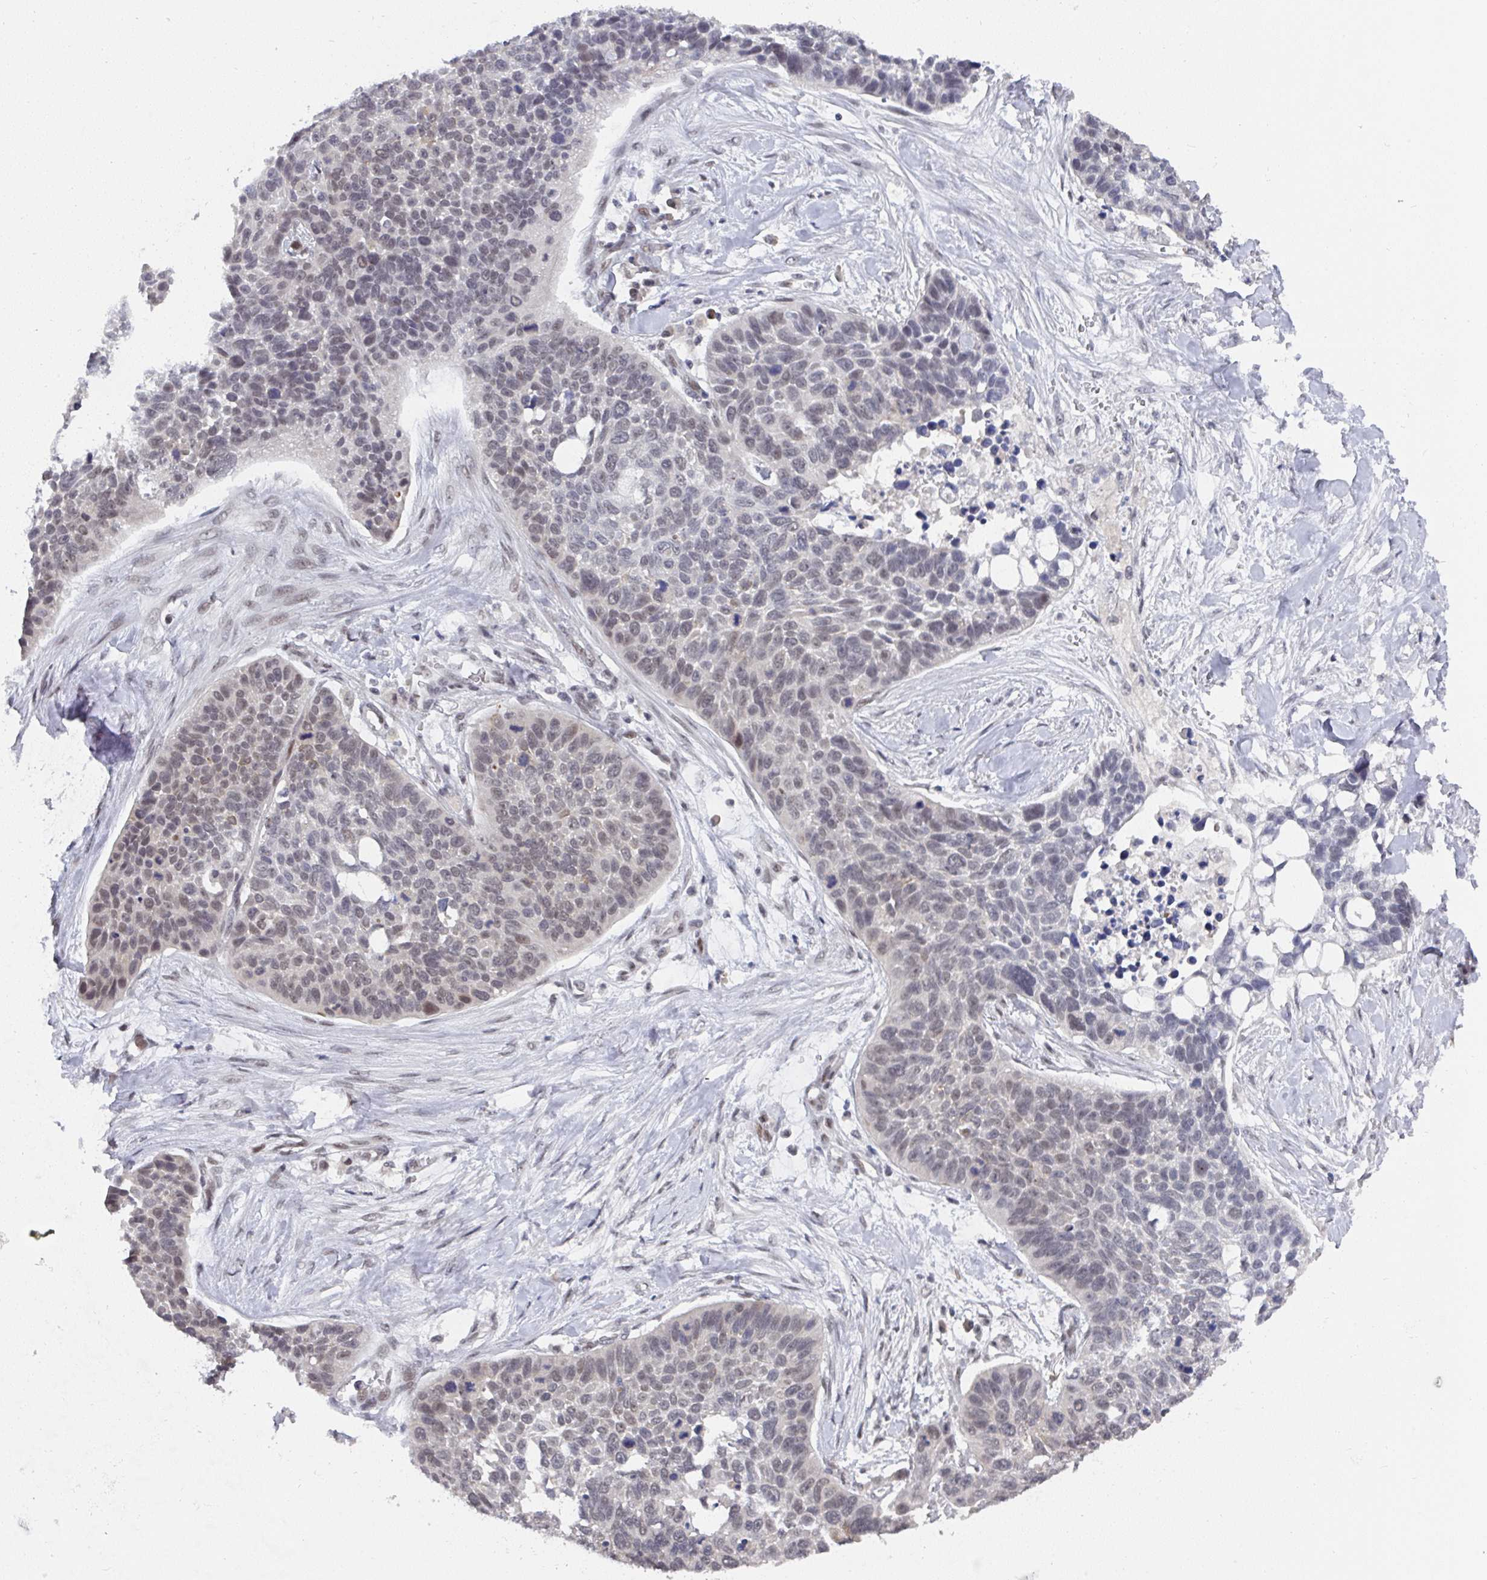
{"staining": {"intensity": "weak", "quantity": "25%-75%", "location": "nuclear"}, "tissue": "lung cancer", "cell_type": "Tumor cells", "image_type": "cancer", "snomed": [{"axis": "morphology", "description": "Squamous cell carcinoma, NOS"}, {"axis": "topography", "description": "Lung"}], "caption": "Tumor cells display low levels of weak nuclear expression in about 25%-75% of cells in lung cancer.", "gene": "JMJD1C", "patient": {"sex": "male", "age": 62}}